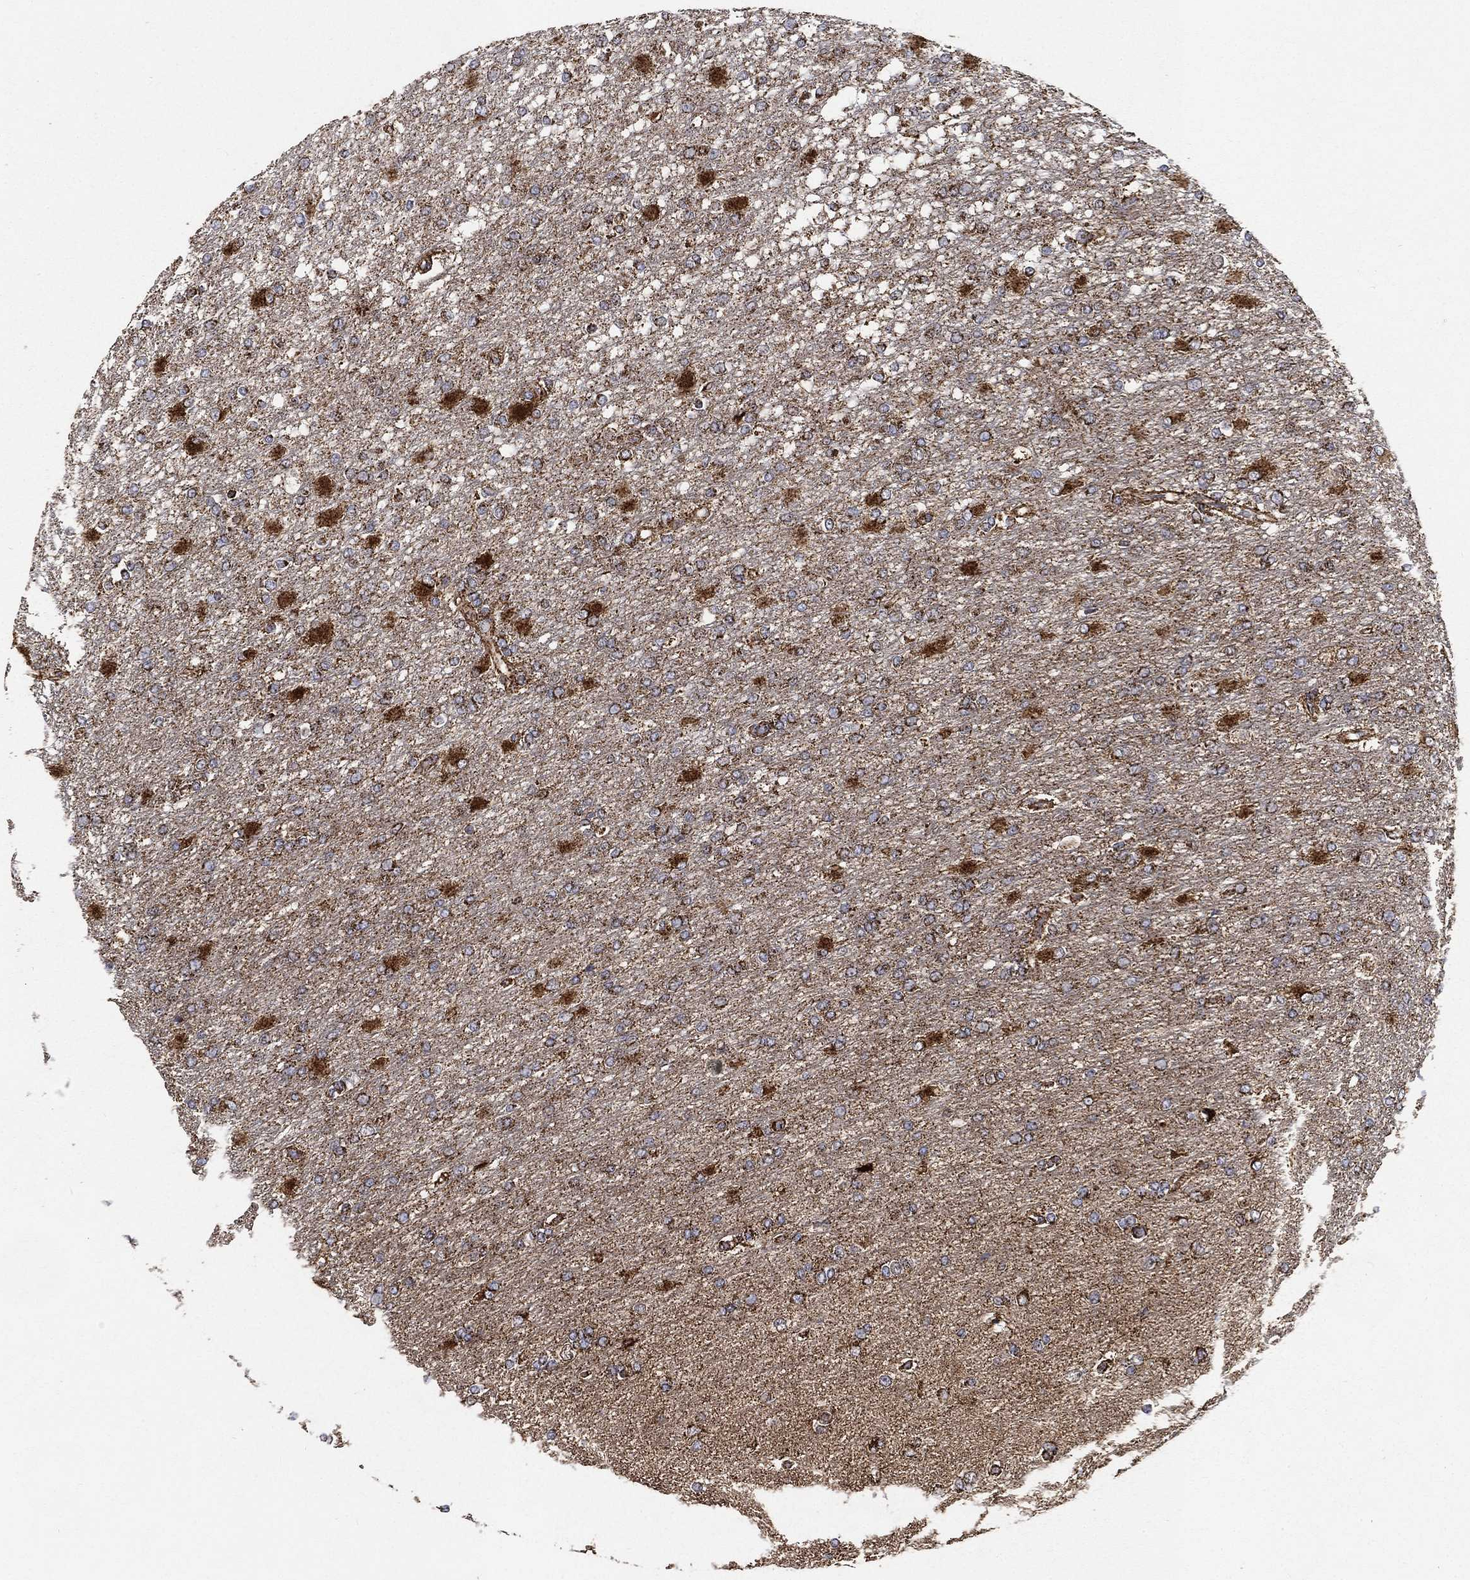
{"staining": {"intensity": "moderate", "quantity": "25%-75%", "location": "cytoplasmic/membranous"}, "tissue": "glioma", "cell_type": "Tumor cells", "image_type": "cancer", "snomed": [{"axis": "morphology", "description": "Glioma, malignant, High grade"}, {"axis": "topography", "description": "Cerebral cortex"}], "caption": "Glioma stained for a protein displays moderate cytoplasmic/membranous positivity in tumor cells. The protein is stained brown, and the nuclei are stained in blue (DAB (3,3'-diaminobenzidine) IHC with brightfield microscopy, high magnification).", "gene": "SLC38A7", "patient": {"sex": "male", "age": 79}}